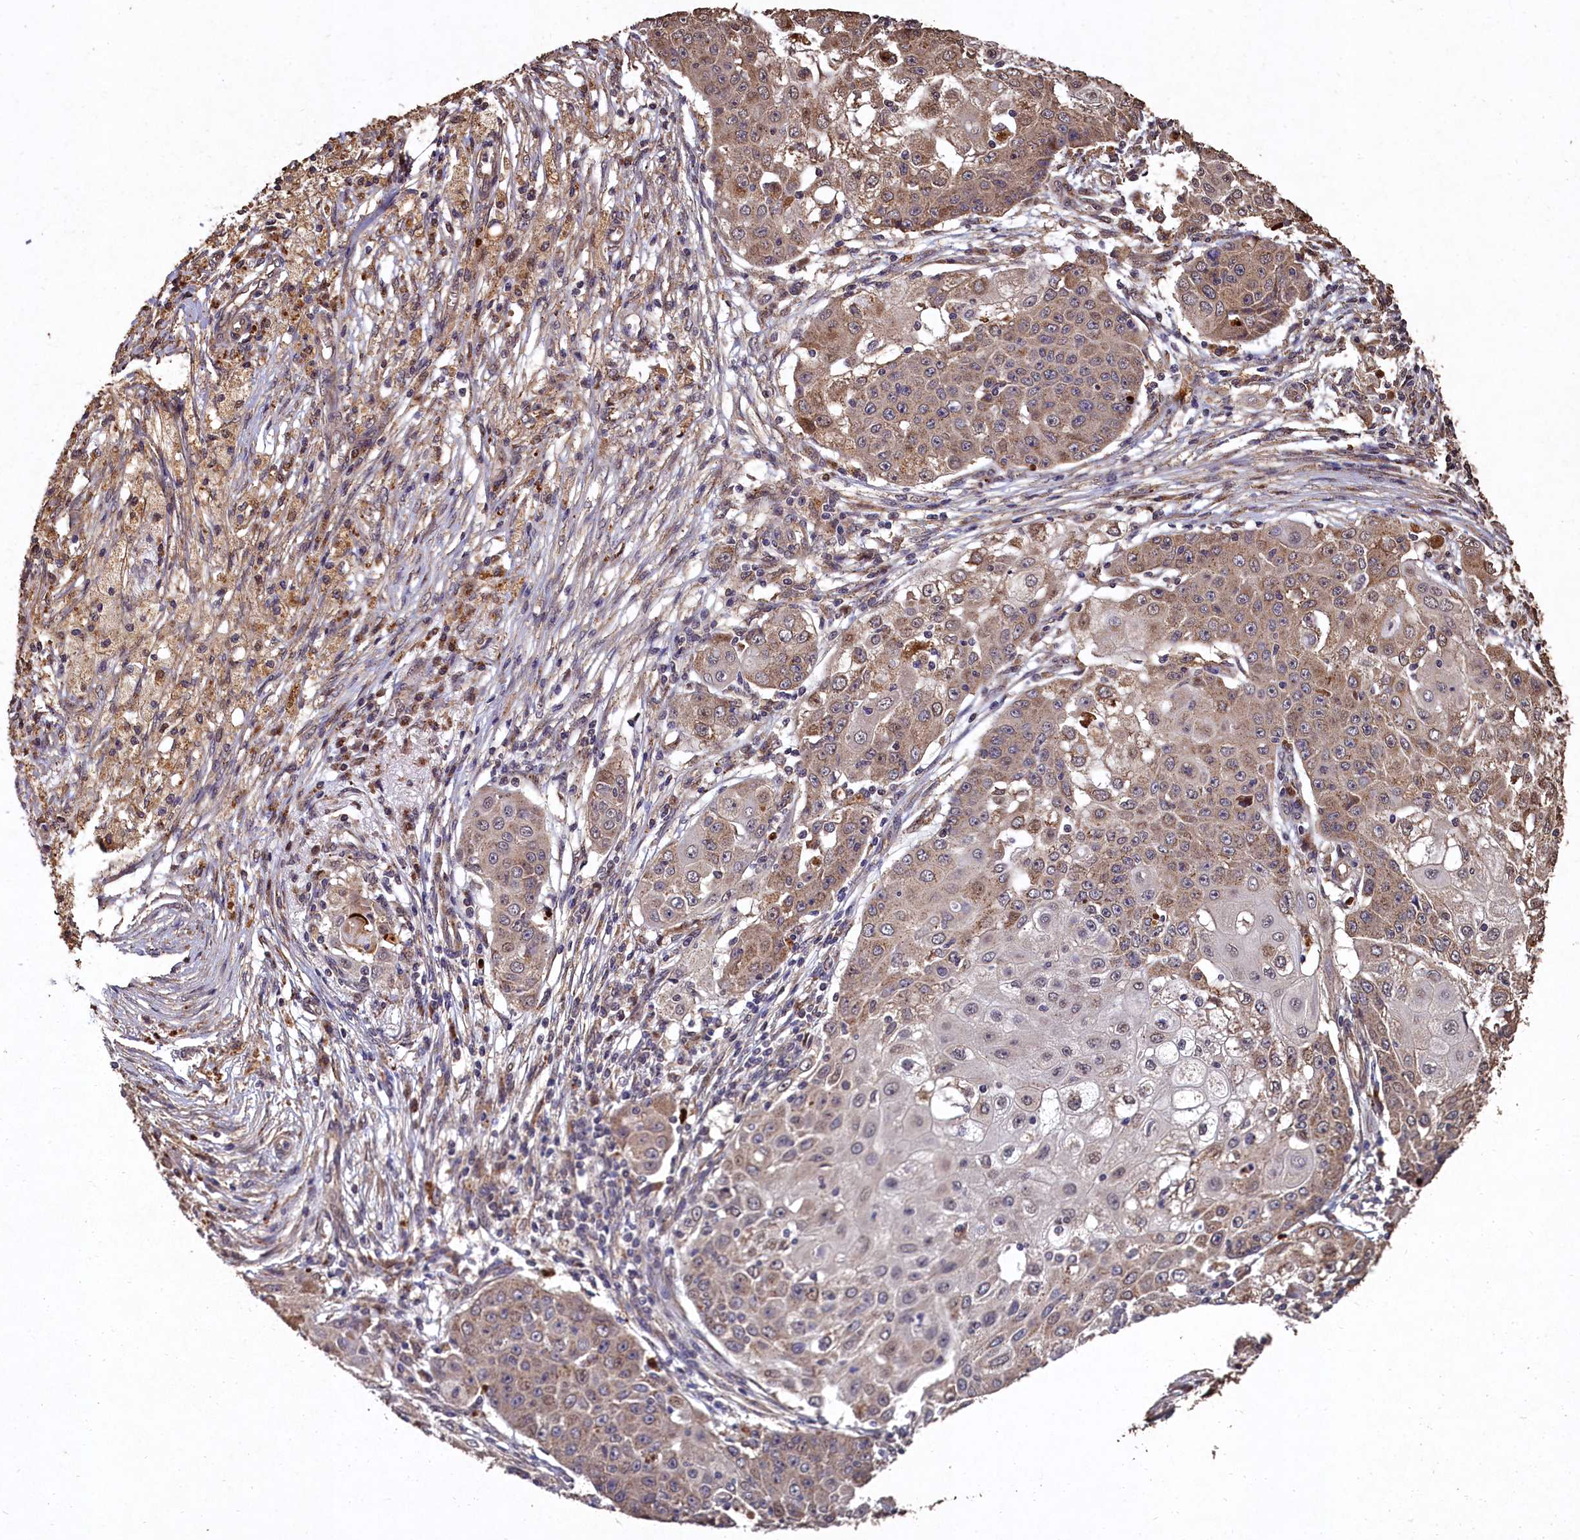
{"staining": {"intensity": "moderate", "quantity": "25%-75%", "location": "cytoplasmic/membranous"}, "tissue": "ovarian cancer", "cell_type": "Tumor cells", "image_type": "cancer", "snomed": [{"axis": "morphology", "description": "Carcinoma, endometroid"}, {"axis": "topography", "description": "Ovary"}], "caption": "The photomicrograph exhibits immunohistochemical staining of ovarian cancer (endometroid carcinoma). There is moderate cytoplasmic/membranous staining is seen in about 25%-75% of tumor cells. Nuclei are stained in blue.", "gene": "LSM4", "patient": {"sex": "female", "age": 42}}